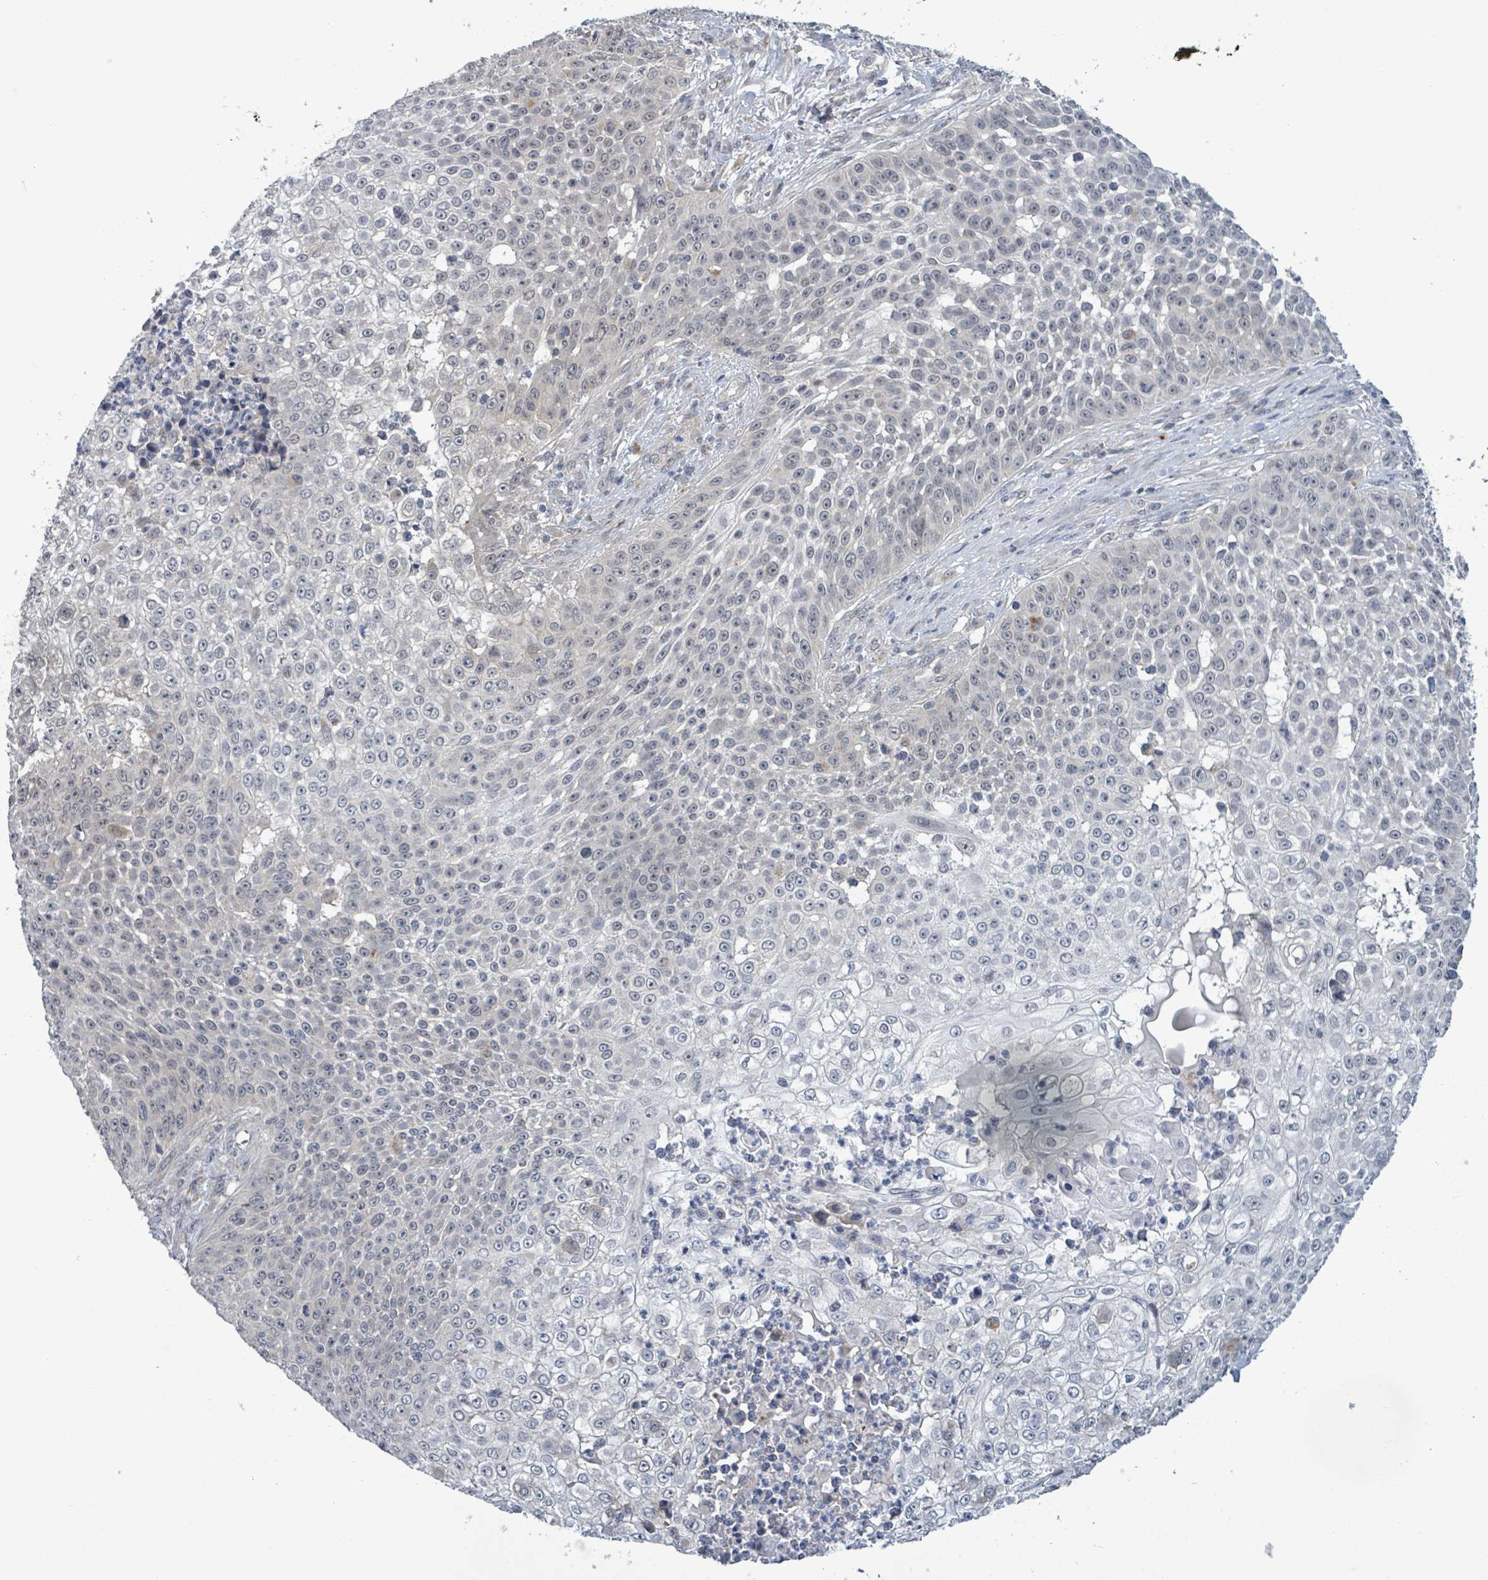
{"staining": {"intensity": "negative", "quantity": "none", "location": "none"}, "tissue": "skin cancer", "cell_type": "Tumor cells", "image_type": "cancer", "snomed": [{"axis": "morphology", "description": "Squamous cell carcinoma, NOS"}, {"axis": "topography", "description": "Skin"}], "caption": "Immunohistochemistry (IHC) micrograph of skin cancer stained for a protein (brown), which demonstrates no expression in tumor cells.", "gene": "AMMECR1", "patient": {"sex": "male", "age": 24}}